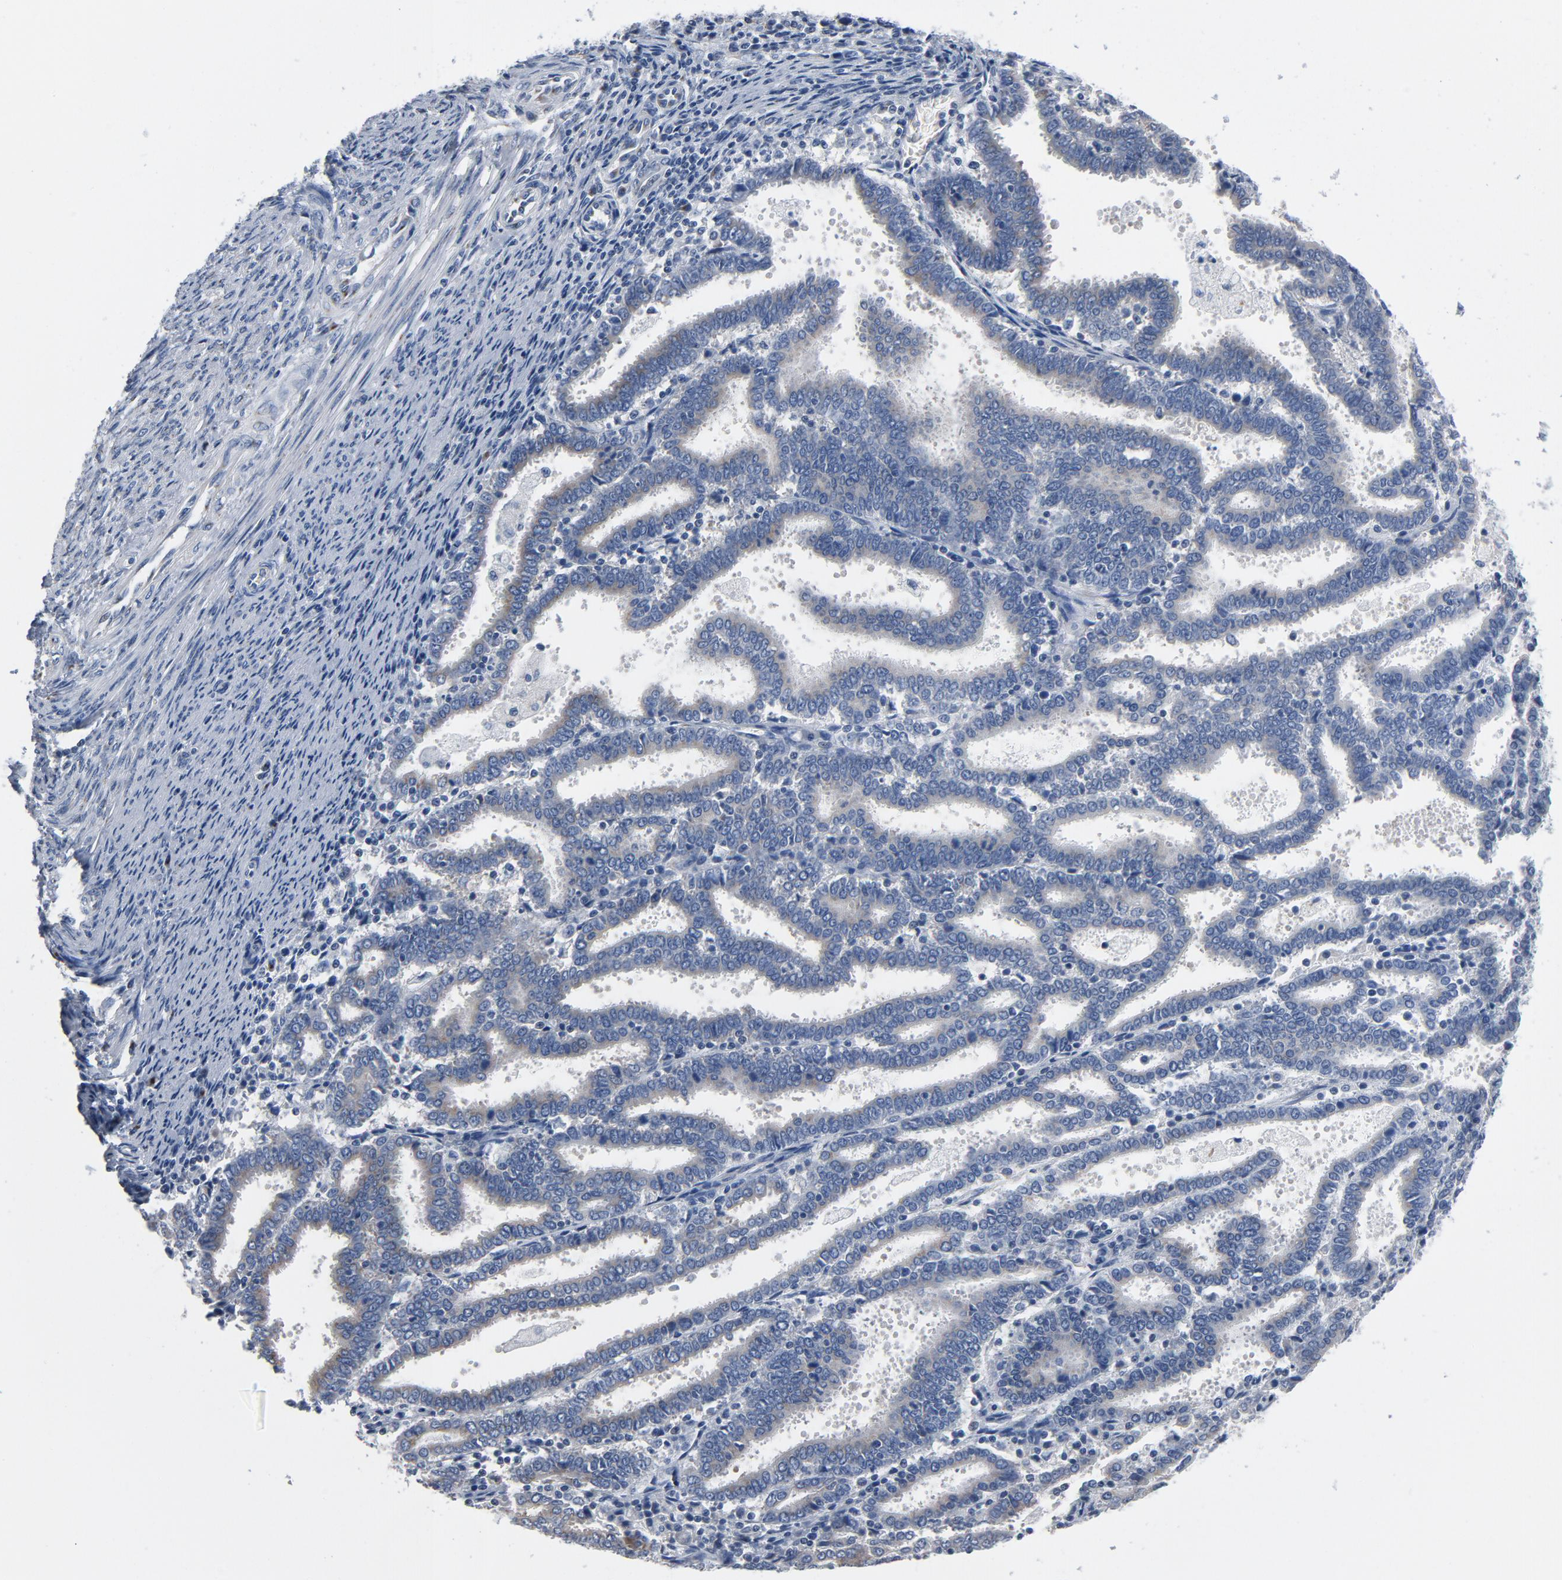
{"staining": {"intensity": "moderate", "quantity": "25%-75%", "location": "cytoplasmic/membranous"}, "tissue": "endometrial cancer", "cell_type": "Tumor cells", "image_type": "cancer", "snomed": [{"axis": "morphology", "description": "Adenocarcinoma, NOS"}, {"axis": "topography", "description": "Uterus"}], "caption": "Immunohistochemical staining of endometrial adenocarcinoma shows moderate cytoplasmic/membranous protein positivity in about 25%-75% of tumor cells.", "gene": "YIPF6", "patient": {"sex": "female", "age": 83}}